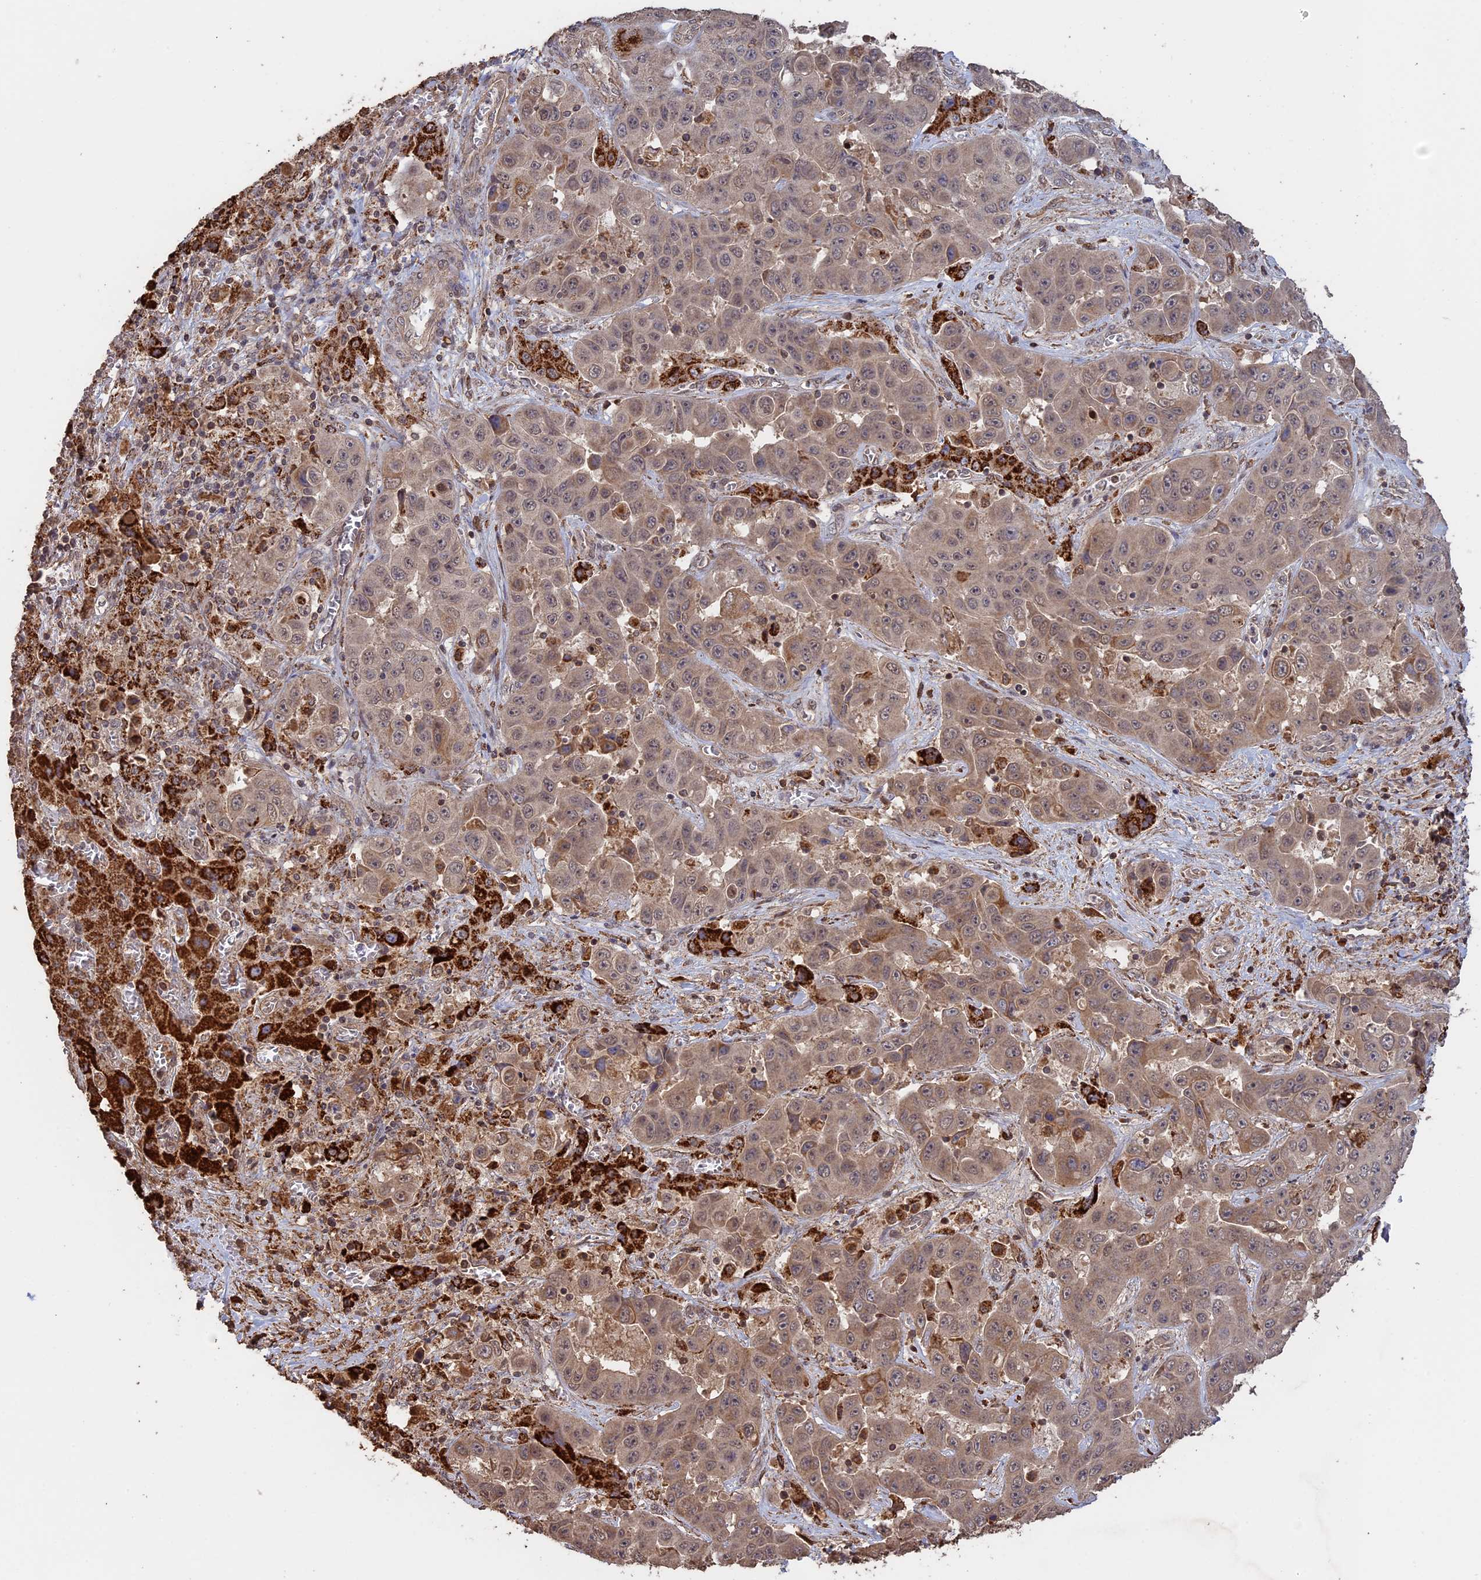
{"staining": {"intensity": "weak", "quantity": "25%-75%", "location": "cytoplasmic/membranous,nuclear"}, "tissue": "liver cancer", "cell_type": "Tumor cells", "image_type": "cancer", "snomed": [{"axis": "morphology", "description": "Cholangiocarcinoma"}, {"axis": "topography", "description": "Liver"}], "caption": "High-magnification brightfield microscopy of cholangiocarcinoma (liver) stained with DAB (brown) and counterstained with hematoxylin (blue). tumor cells exhibit weak cytoplasmic/membranous and nuclear staining is appreciated in approximately25%-75% of cells.", "gene": "FAM210B", "patient": {"sex": "female", "age": 52}}